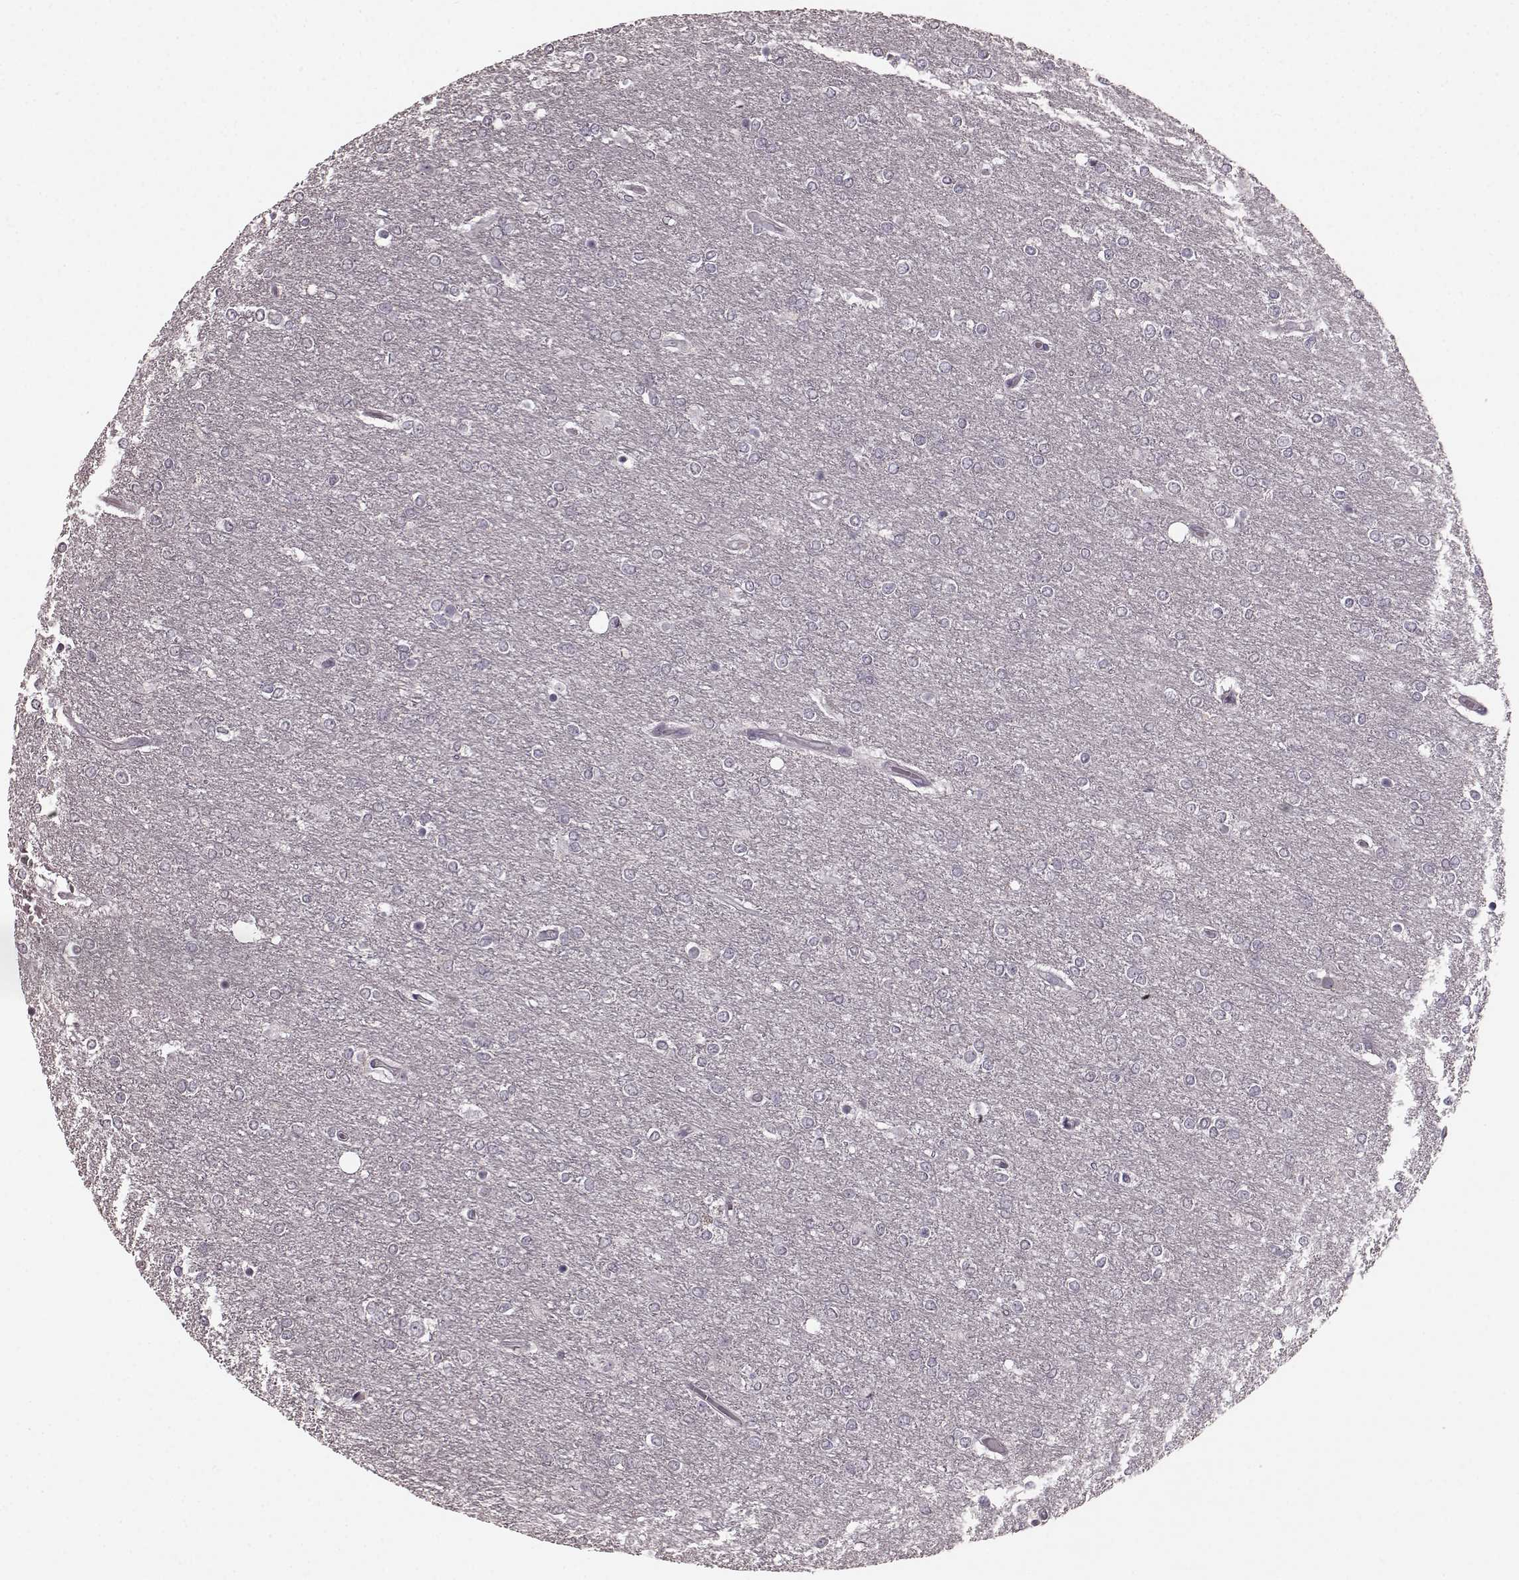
{"staining": {"intensity": "negative", "quantity": "none", "location": "none"}, "tissue": "glioma", "cell_type": "Tumor cells", "image_type": "cancer", "snomed": [{"axis": "morphology", "description": "Glioma, malignant, High grade"}, {"axis": "topography", "description": "Brain"}], "caption": "Tumor cells show no significant staining in malignant glioma (high-grade). (DAB (3,3'-diaminobenzidine) immunohistochemistry, high magnification).", "gene": "CD28", "patient": {"sex": "female", "age": 61}}